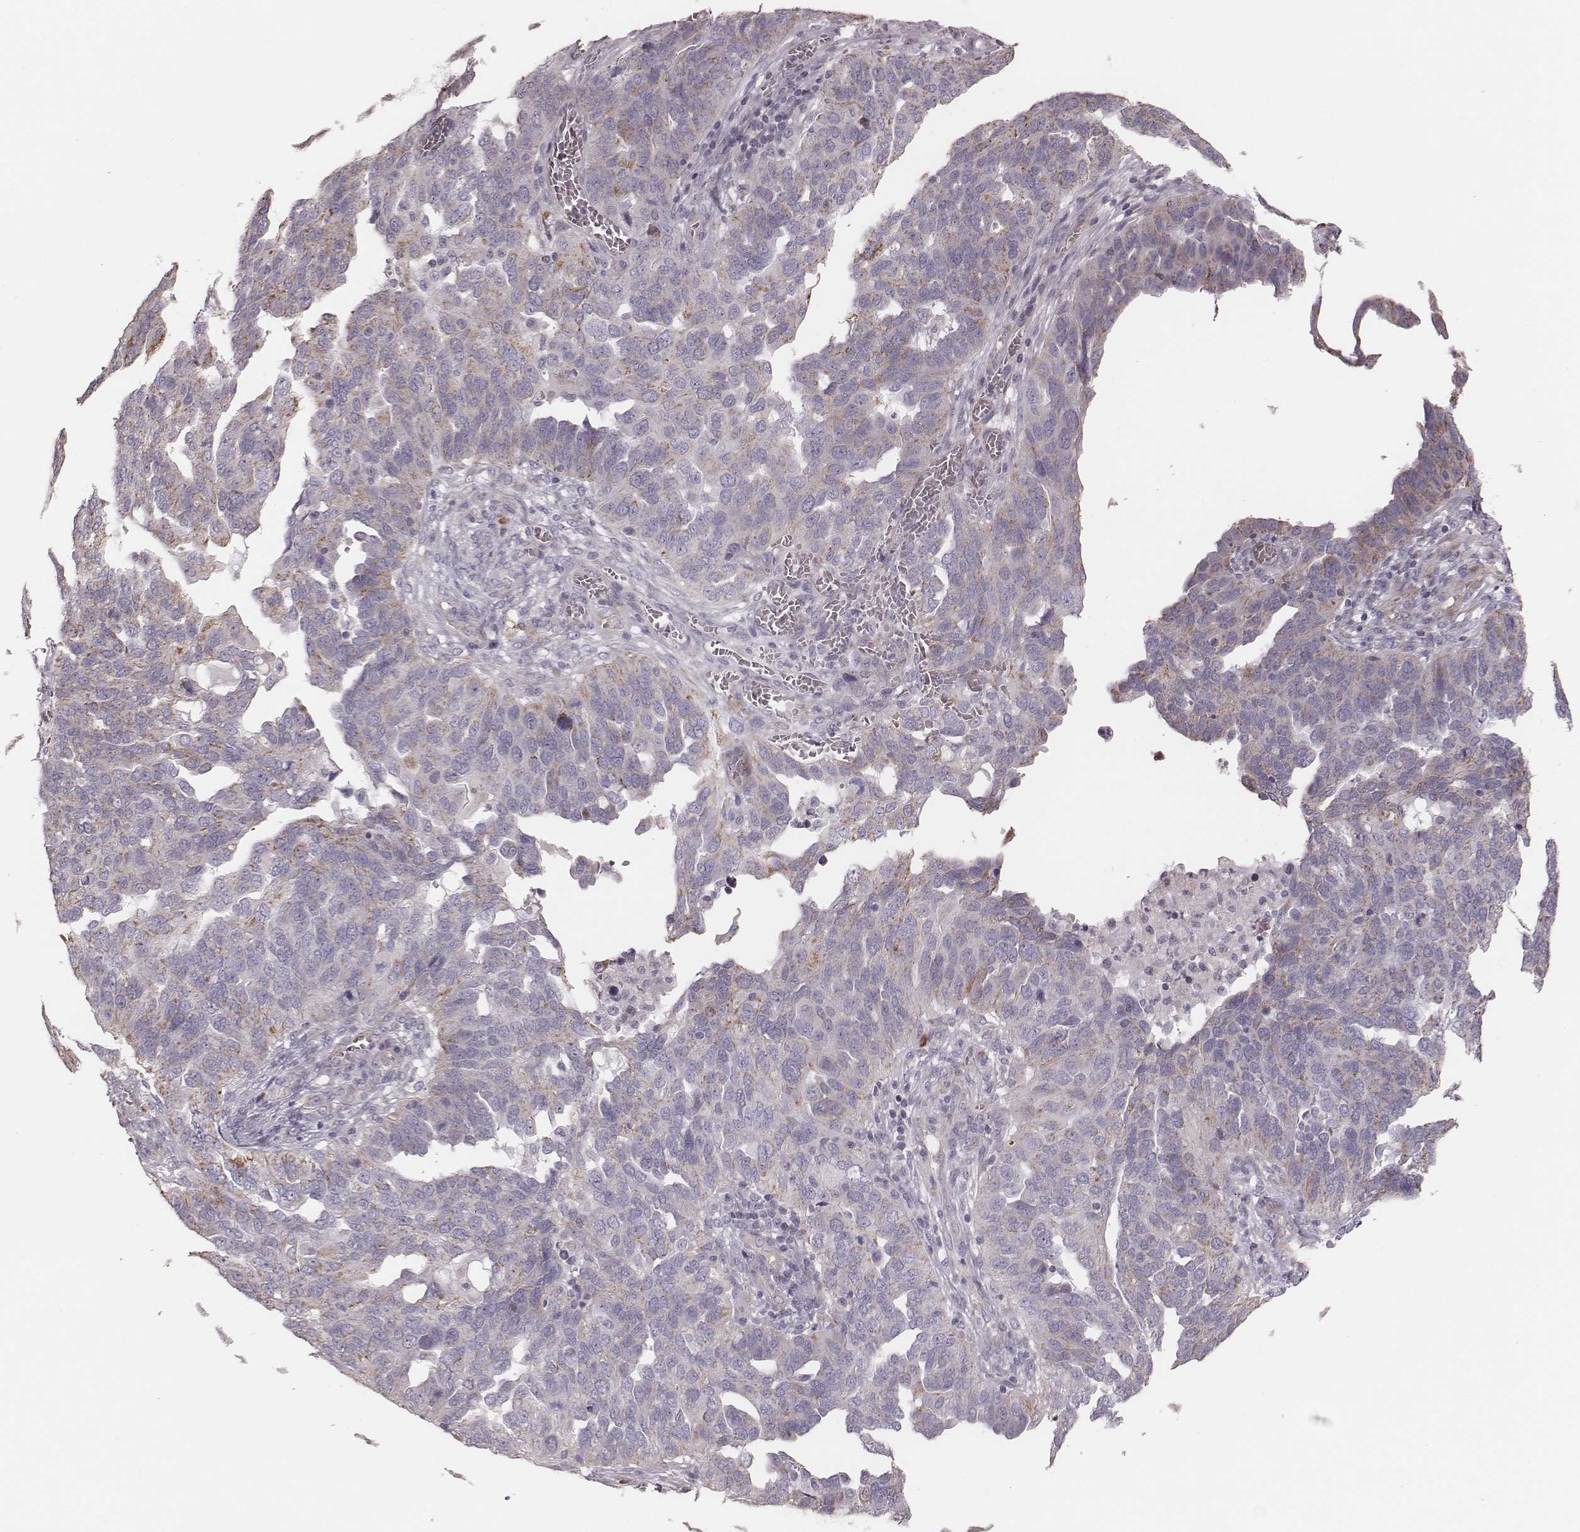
{"staining": {"intensity": "weak", "quantity": "<25%", "location": "cytoplasmic/membranous"}, "tissue": "ovarian cancer", "cell_type": "Tumor cells", "image_type": "cancer", "snomed": [{"axis": "morphology", "description": "Carcinoma, endometroid"}, {"axis": "topography", "description": "Soft tissue"}, {"axis": "topography", "description": "Ovary"}], "caption": "An image of human ovarian cancer (endometroid carcinoma) is negative for staining in tumor cells.", "gene": "KIF5C", "patient": {"sex": "female", "age": 52}}